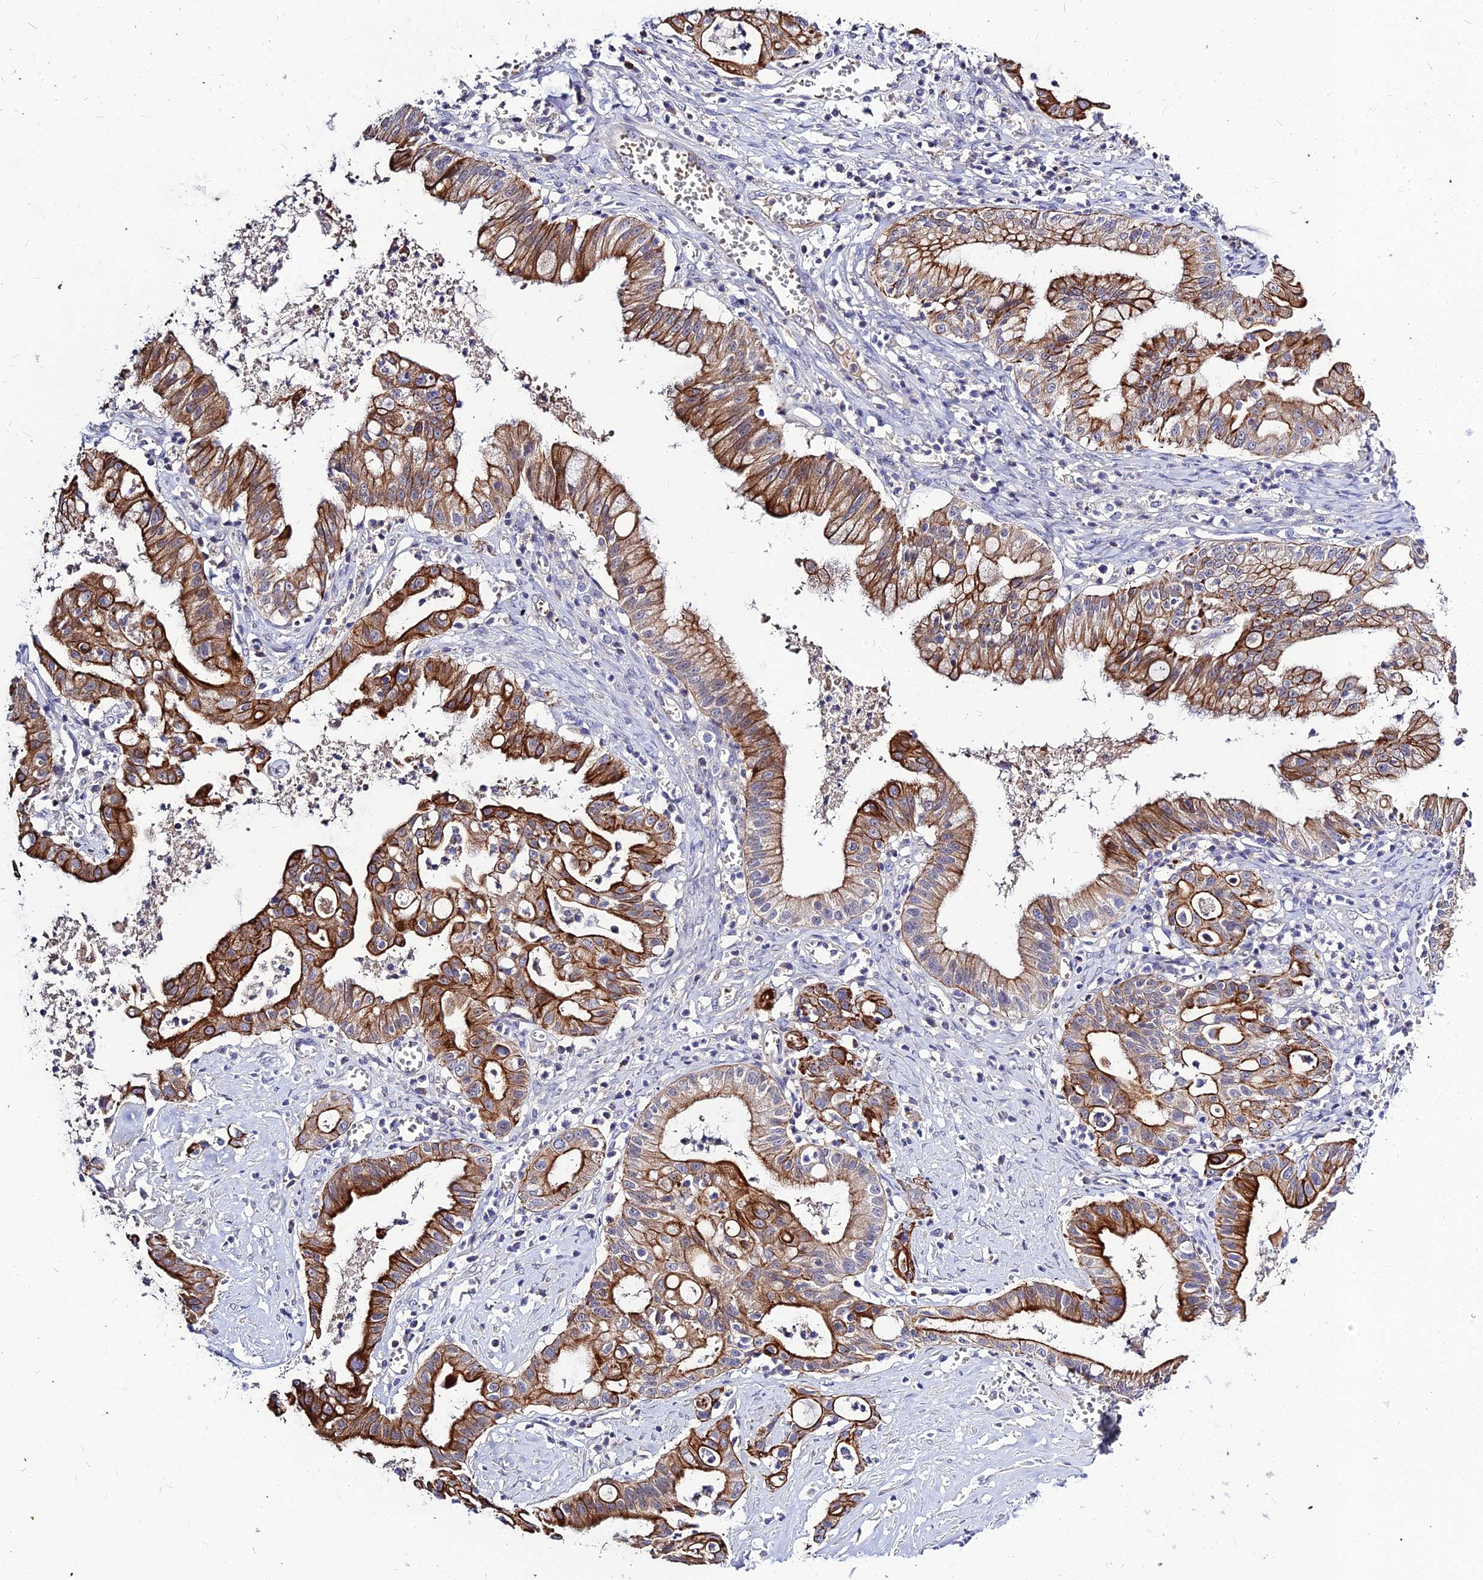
{"staining": {"intensity": "strong", "quantity": ">75%", "location": "cytoplasmic/membranous"}, "tissue": "ovarian cancer", "cell_type": "Tumor cells", "image_type": "cancer", "snomed": [{"axis": "morphology", "description": "Cystadenocarcinoma, mucinous, NOS"}, {"axis": "topography", "description": "Ovary"}], "caption": "IHC staining of ovarian mucinous cystadenocarcinoma, which shows high levels of strong cytoplasmic/membranous positivity in approximately >75% of tumor cells indicating strong cytoplasmic/membranous protein expression. The staining was performed using DAB (3,3'-diaminobenzidine) (brown) for protein detection and nuclei were counterstained in hematoxylin (blue).", "gene": "DMRTA1", "patient": {"sex": "female", "age": 70}}